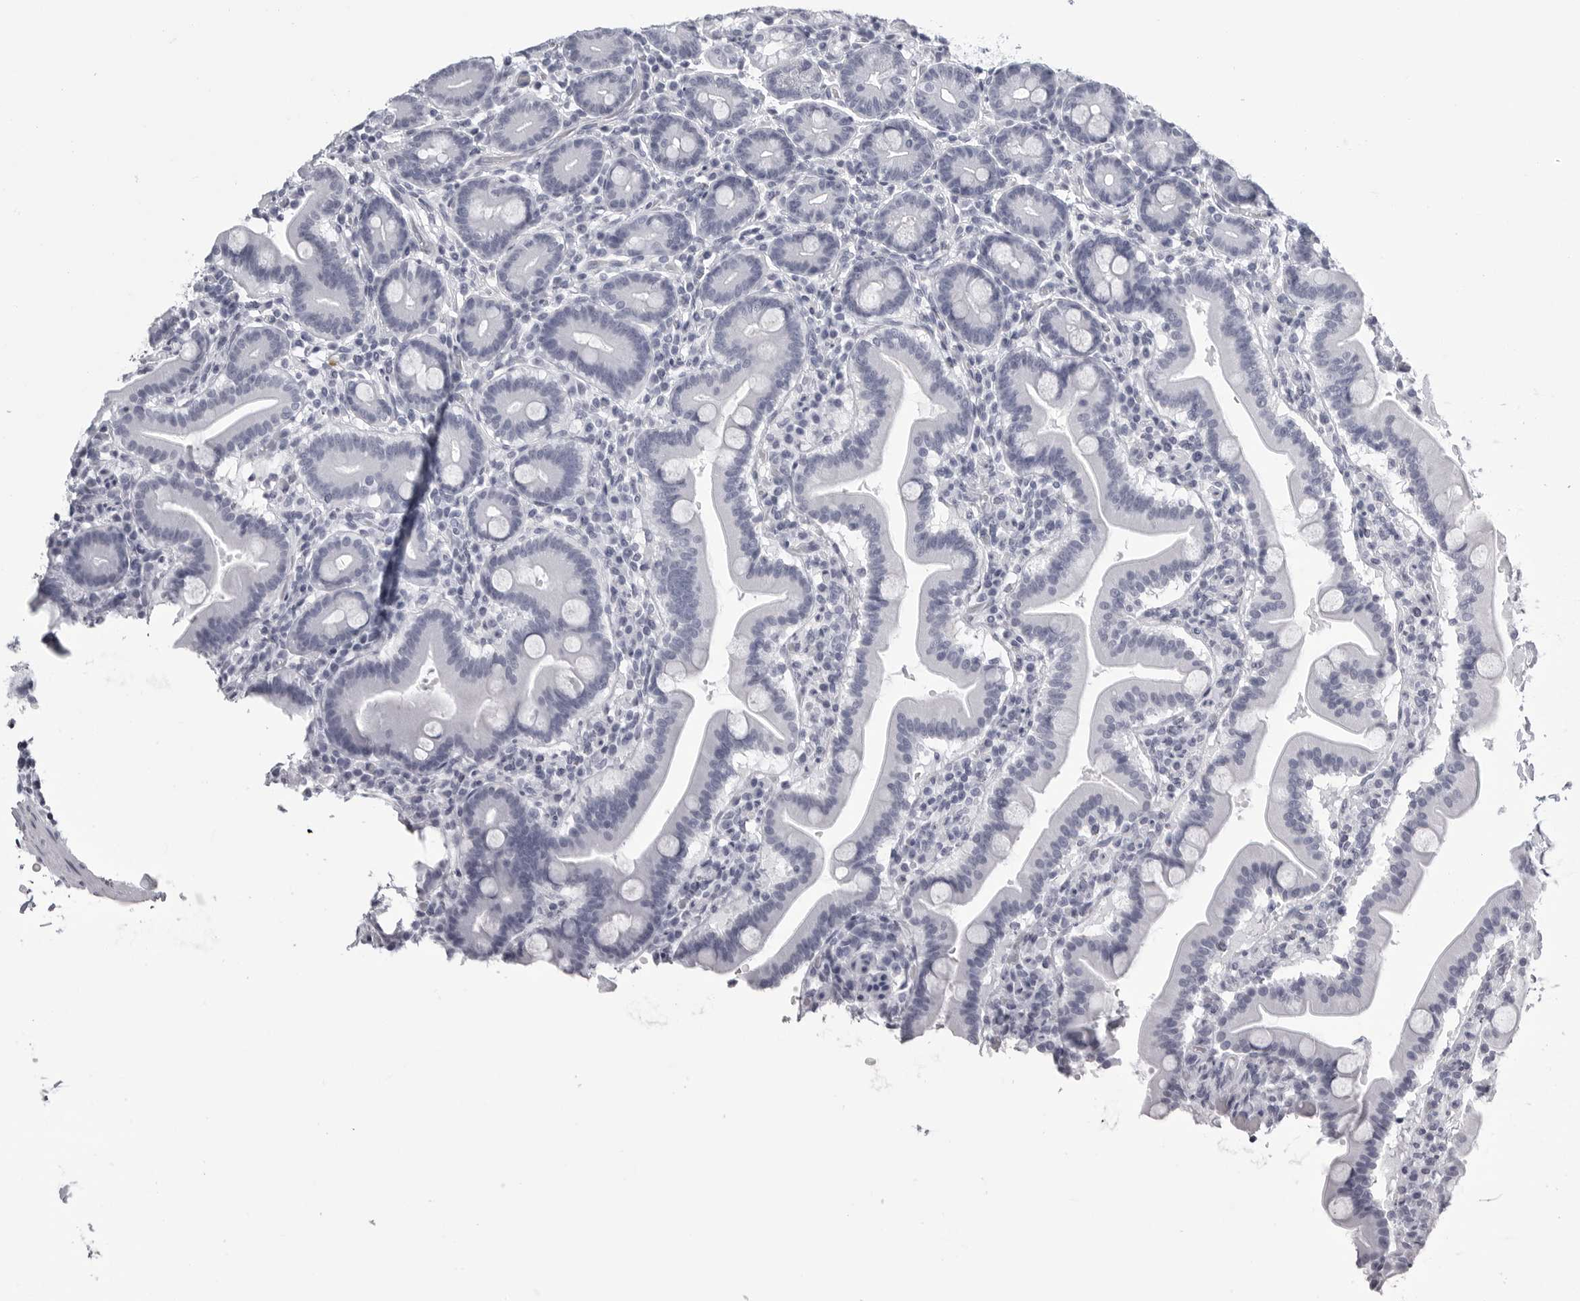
{"staining": {"intensity": "negative", "quantity": "none", "location": "none"}, "tissue": "duodenum", "cell_type": "Glandular cells", "image_type": "normal", "snomed": [{"axis": "morphology", "description": "Normal tissue, NOS"}, {"axis": "topography", "description": "Duodenum"}], "caption": "Immunohistochemical staining of benign human duodenum displays no significant staining in glandular cells.", "gene": "BPIFA1", "patient": {"sex": "male", "age": 54}}